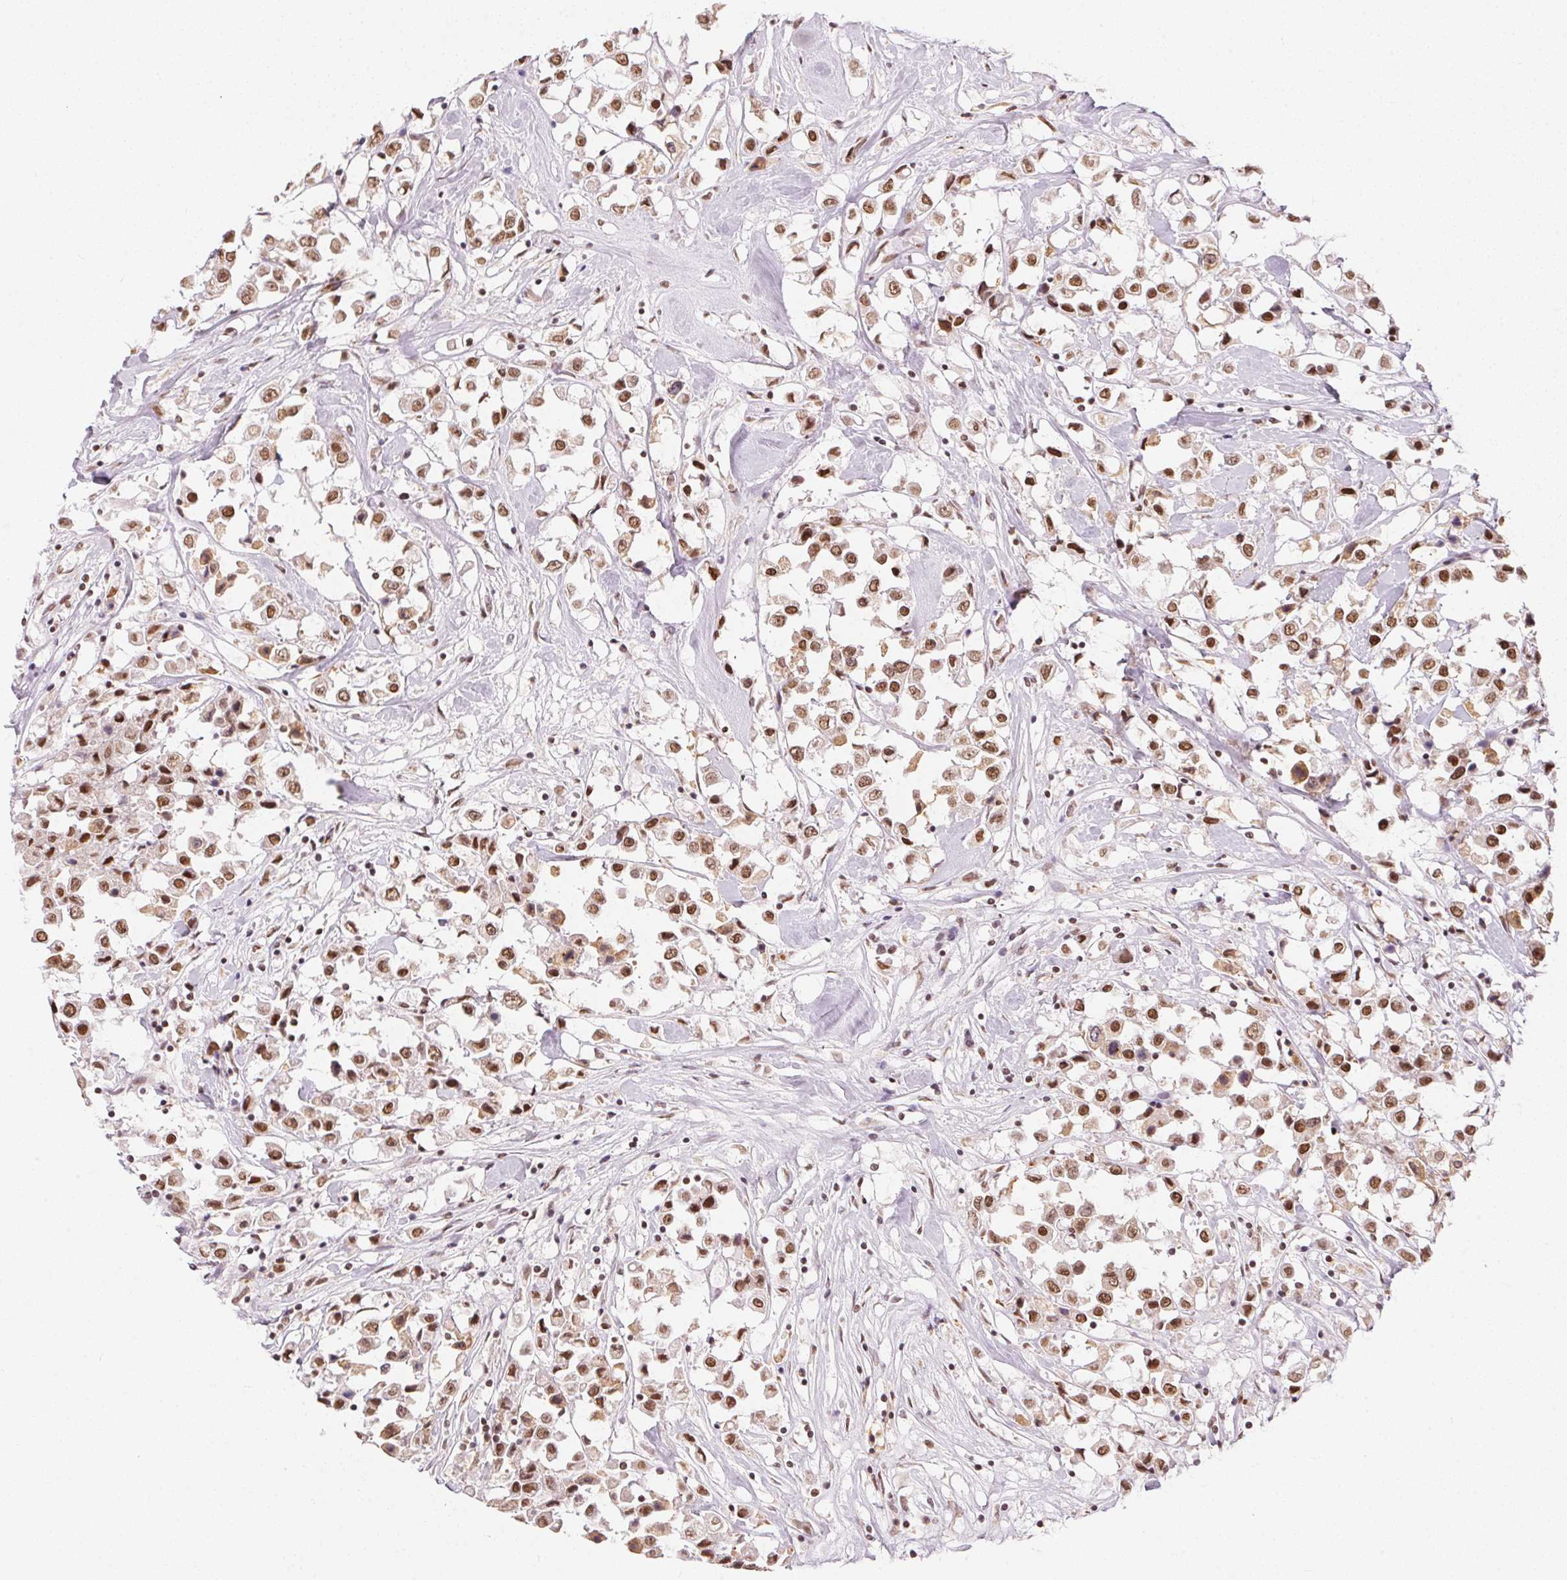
{"staining": {"intensity": "moderate", "quantity": ">75%", "location": "nuclear"}, "tissue": "breast cancer", "cell_type": "Tumor cells", "image_type": "cancer", "snomed": [{"axis": "morphology", "description": "Duct carcinoma"}, {"axis": "topography", "description": "Breast"}], "caption": "Breast infiltrating ductal carcinoma tissue reveals moderate nuclear positivity in approximately >75% of tumor cells (Brightfield microscopy of DAB IHC at high magnification).", "gene": "NFE2L1", "patient": {"sex": "female", "age": 61}}